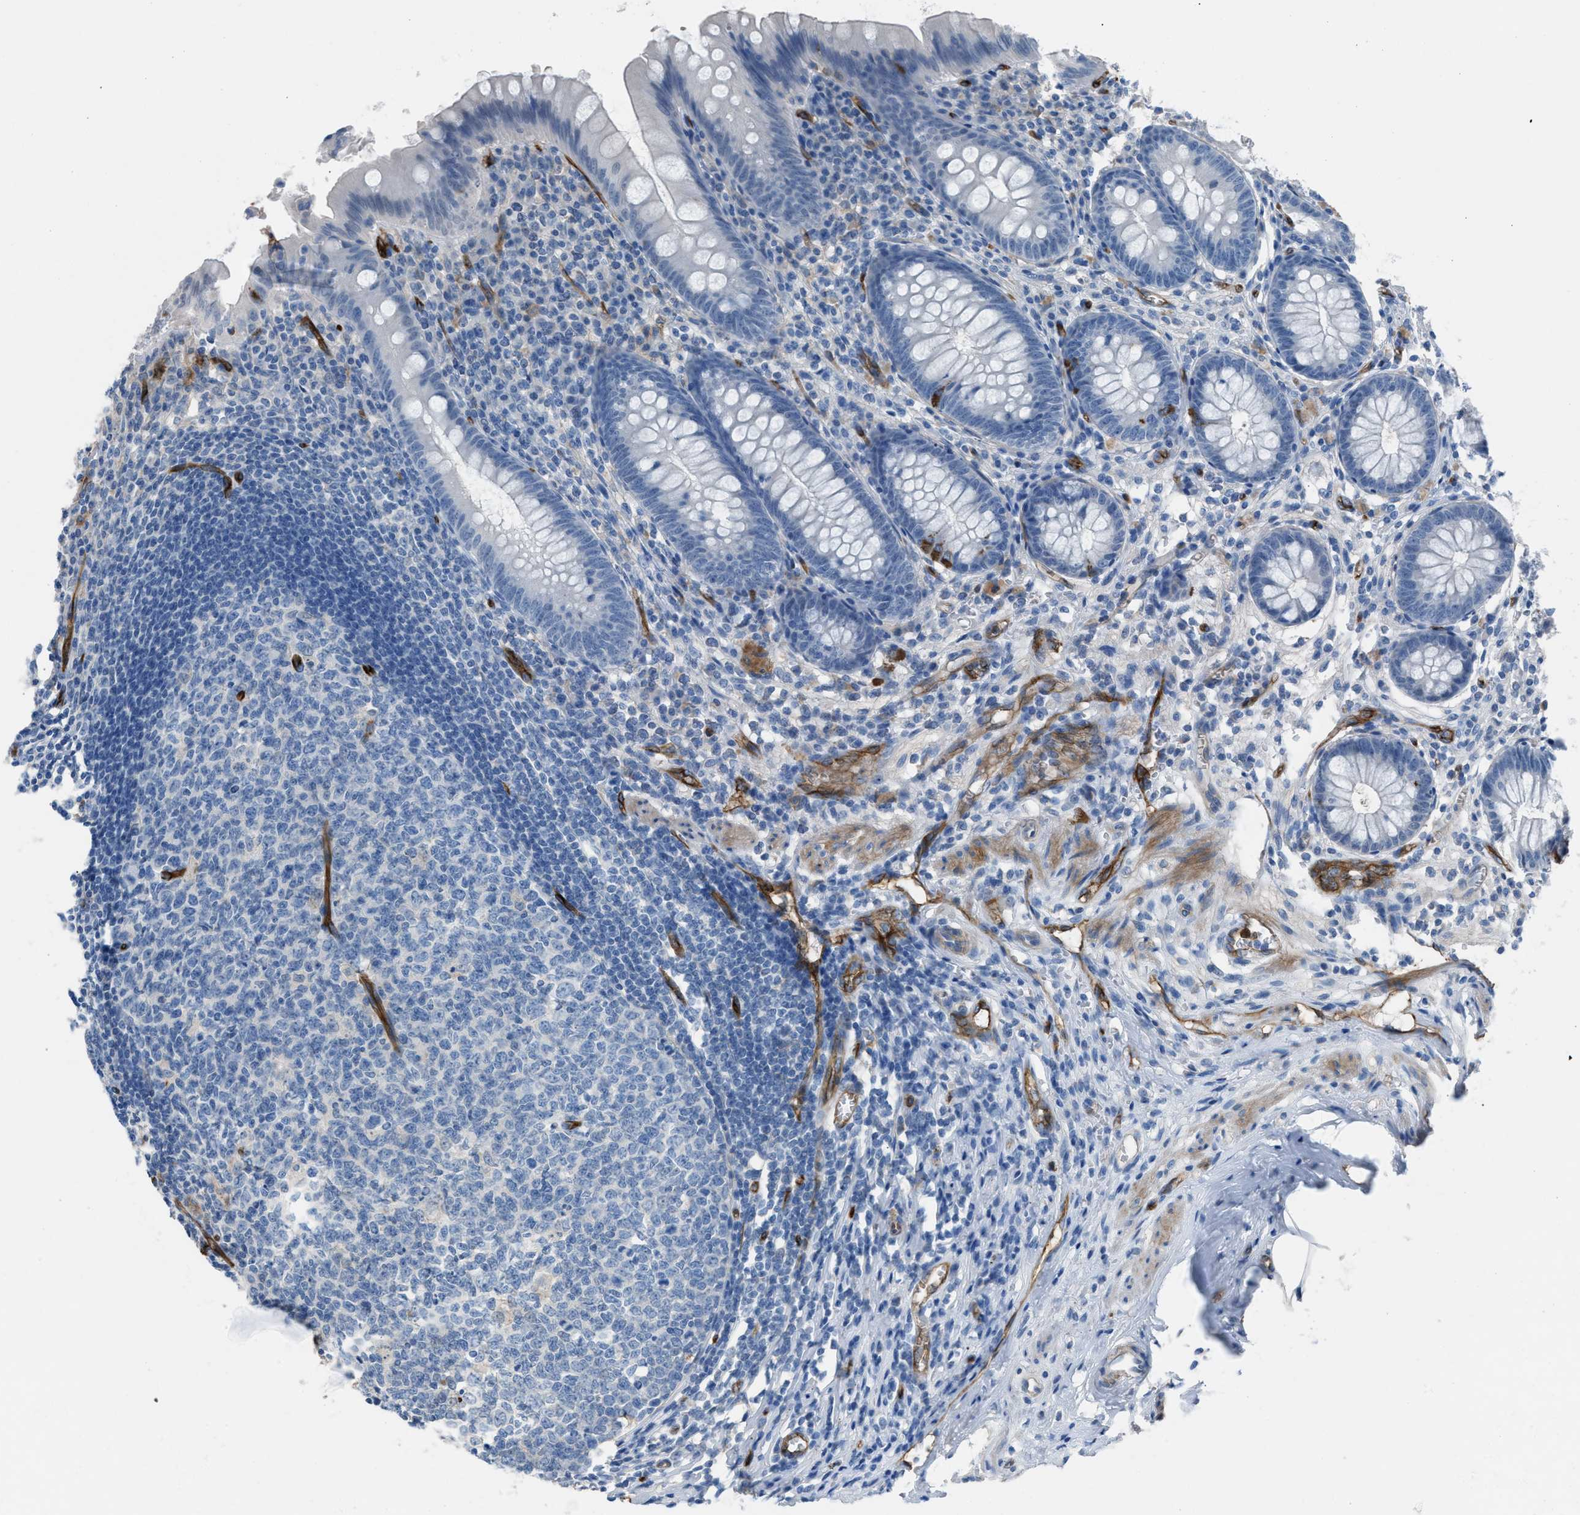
{"staining": {"intensity": "negative", "quantity": "none", "location": "none"}, "tissue": "appendix", "cell_type": "Glandular cells", "image_type": "normal", "snomed": [{"axis": "morphology", "description": "Normal tissue, NOS"}, {"axis": "topography", "description": "Appendix"}], "caption": "Histopathology image shows no protein expression in glandular cells of benign appendix.", "gene": "DYSF", "patient": {"sex": "male", "age": 56}}